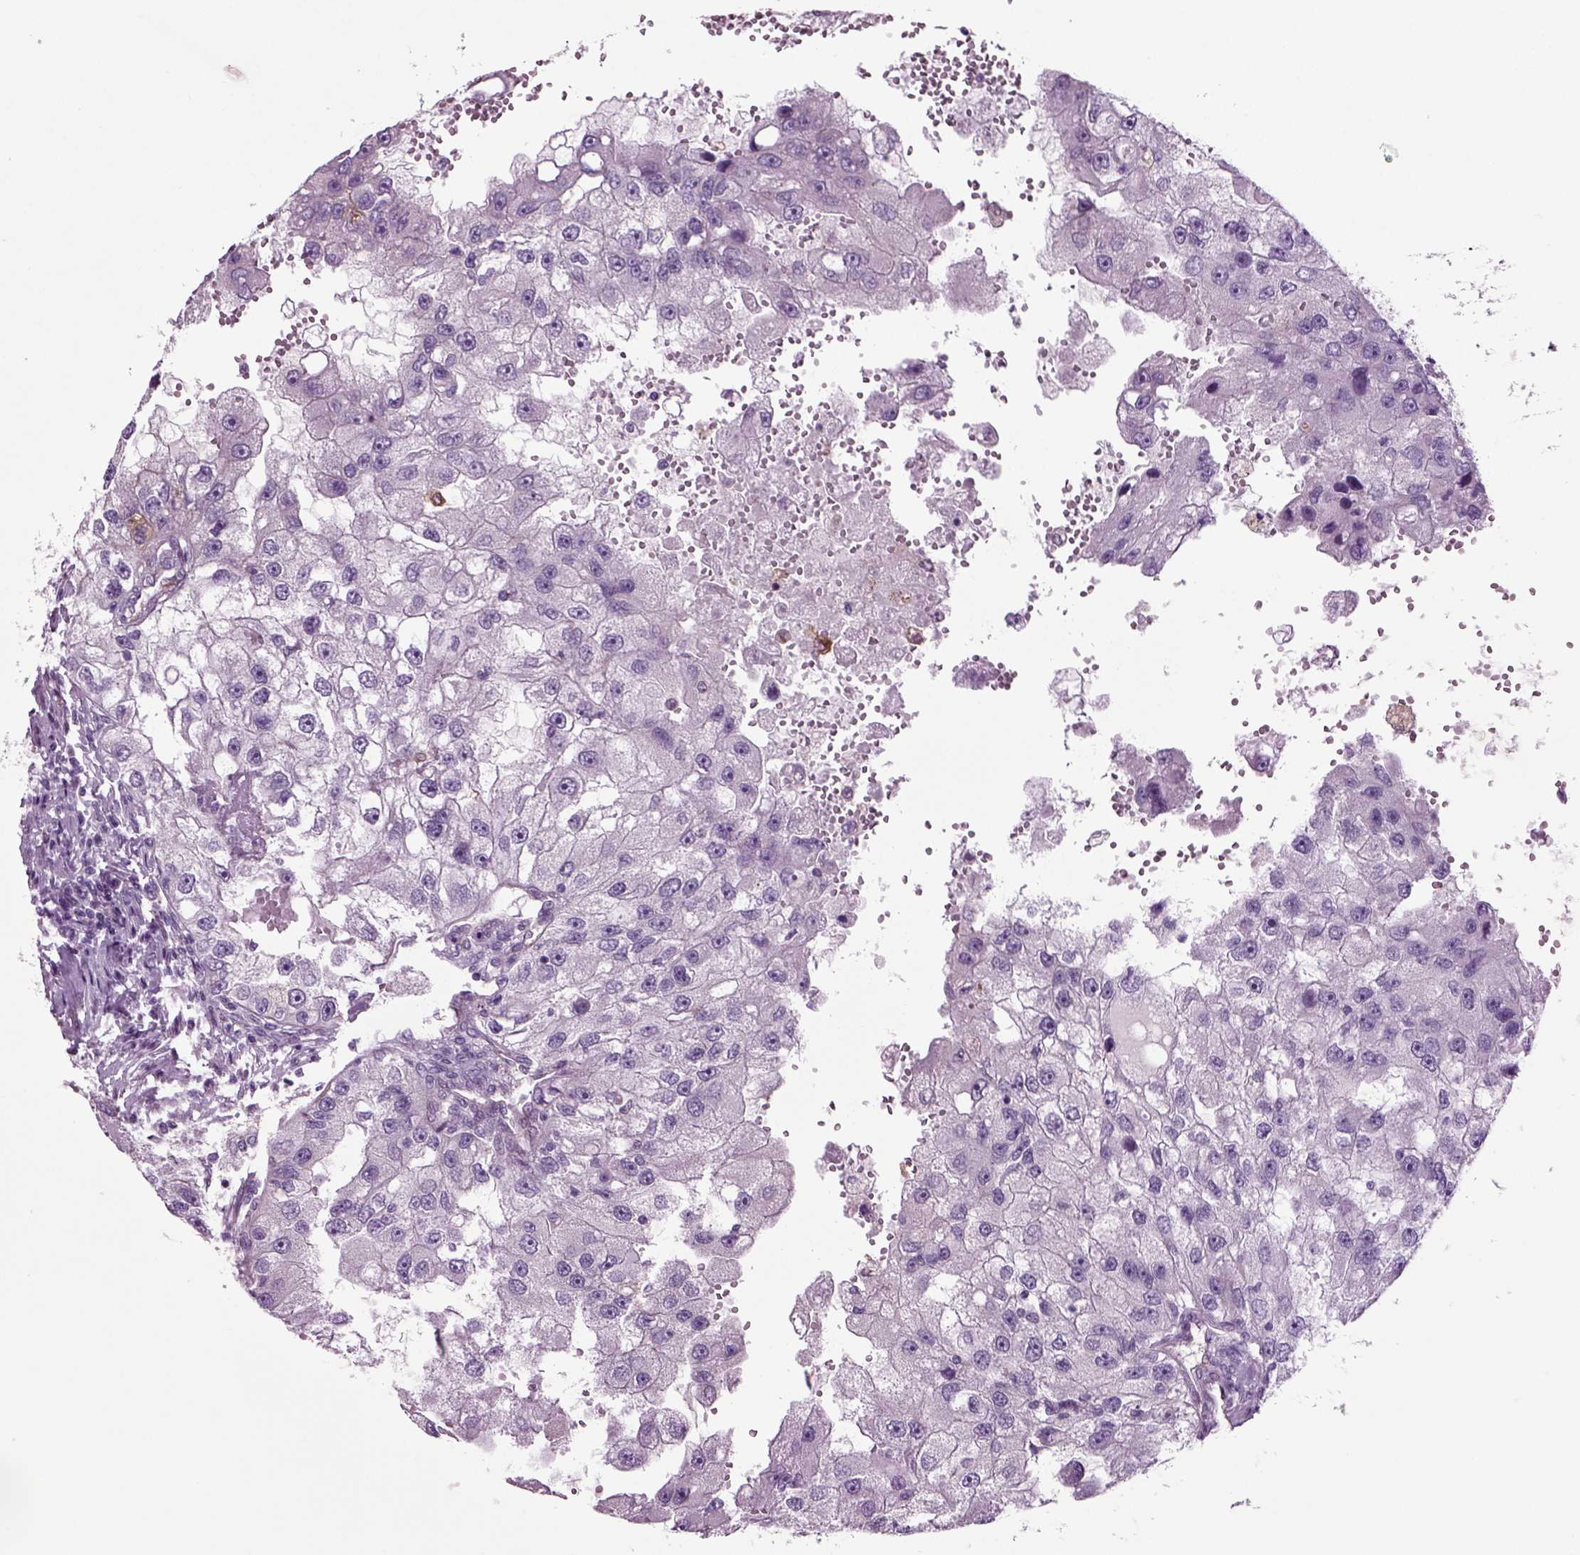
{"staining": {"intensity": "negative", "quantity": "none", "location": "none"}, "tissue": "renal cancer", "cell_type": "Tumor cells", "image_type": "cancer", "snomed": [{"axis": "morphology", "description": "Adenocarcinoma, NOS"}, {"axis": "topography", "description": "Kidney"}], "caption": "DAB (3,3'-diaminobenzidine) immunohistochemical staining of renal cancer (adenocarcinoma) reveals no significant staining in tumor cells.", "gene": "ARID3A", "patient": {"sex": "male", "age": 63}}